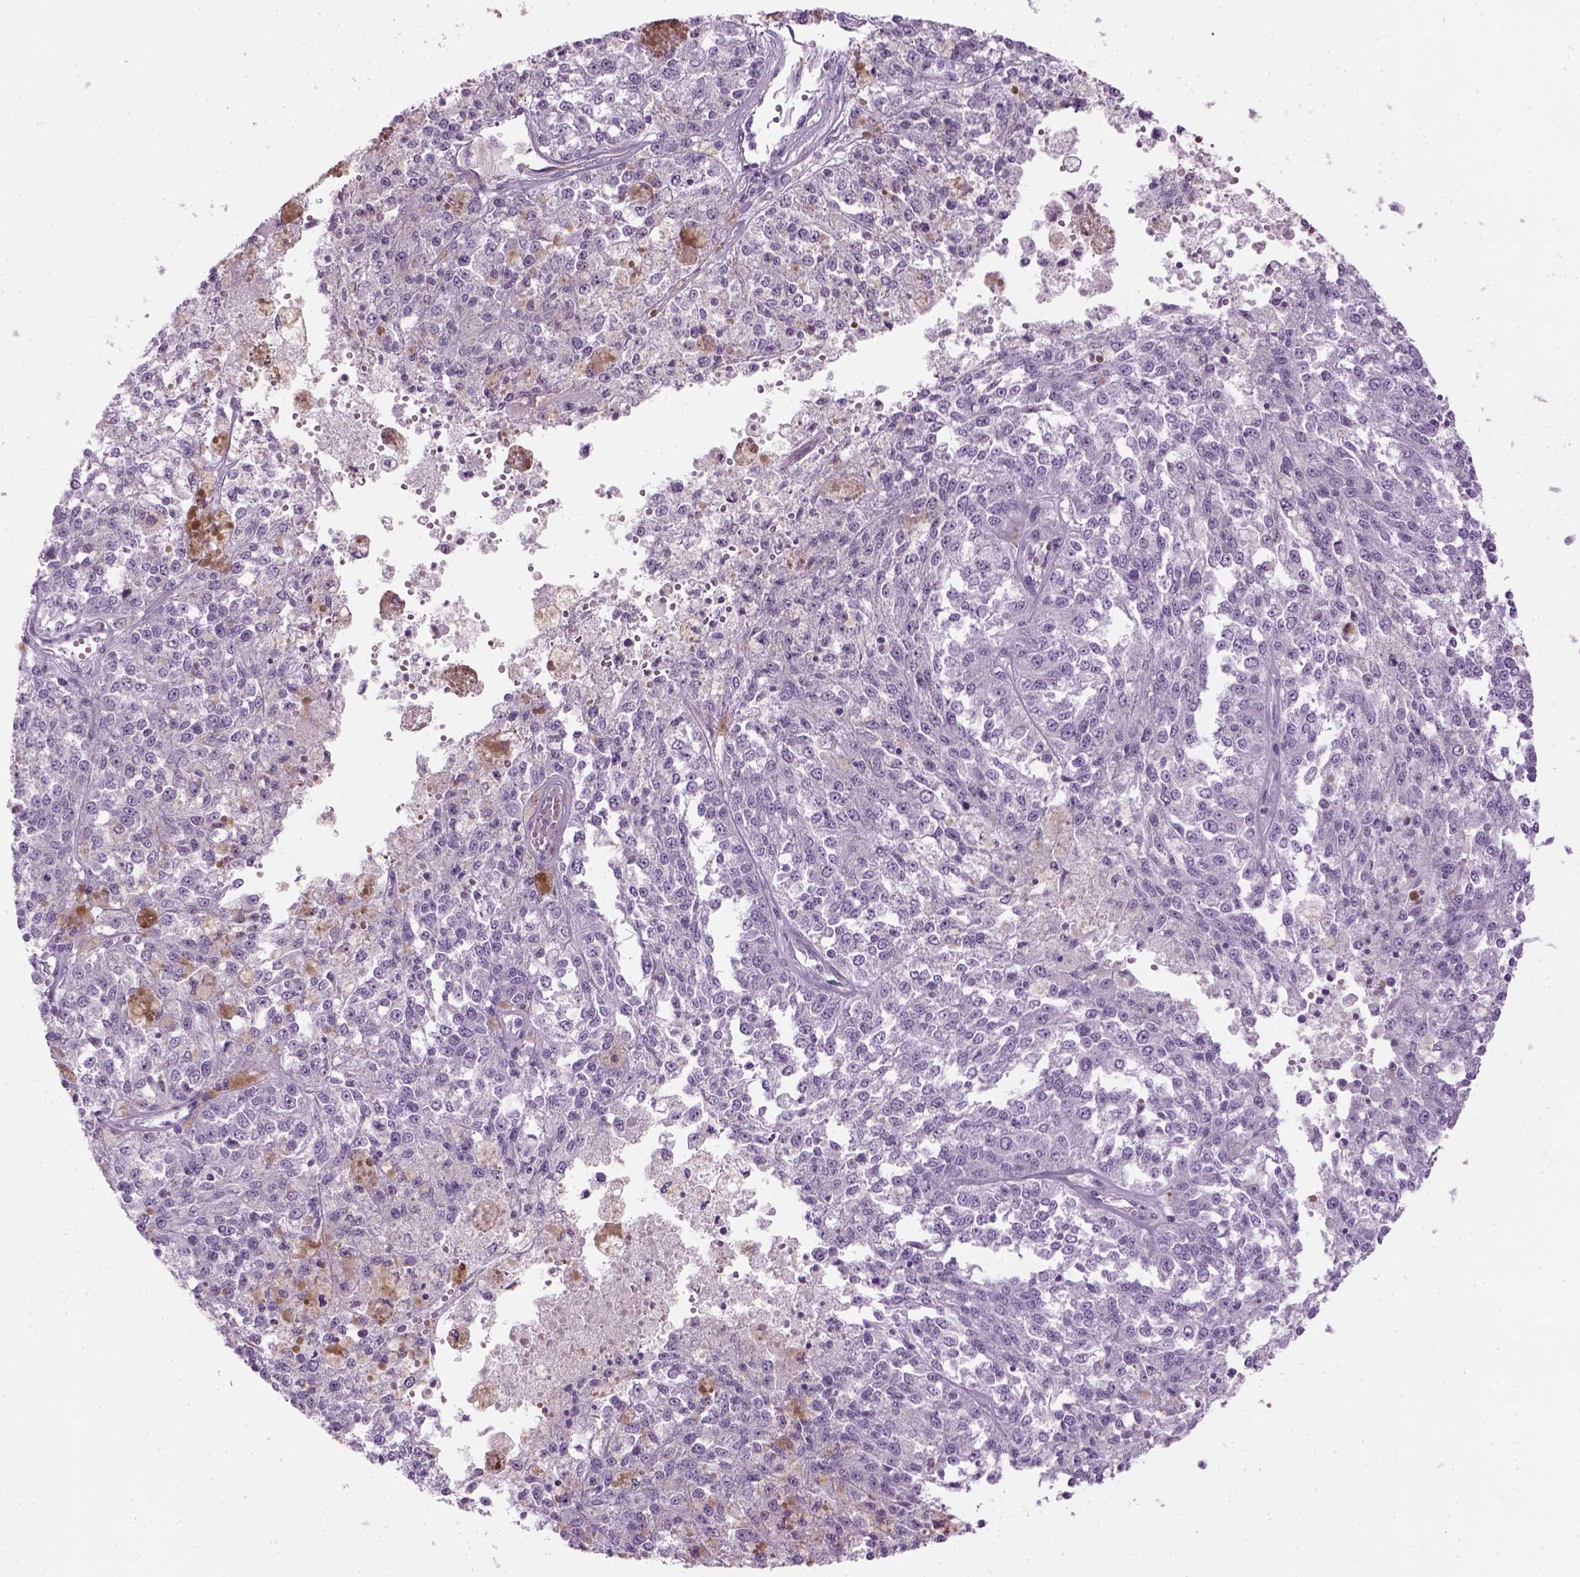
{"staining": {"intensity": "negative", "quantity": "none", "location": "none"}, "tissue": "melanoma", "cell_type": "Tumor cells", "image_type": "cancer", "snomed": [{"axis": "morphology", "description": "Malignant melanoma, Metastatic site"}, {"axis": "topography", "description": "Lymph node"}], "caption": "Human melanoma stained for a protein using IHC exhibits no positivity in tumor cells.", "gene": "CIBAR2", "patient": {"sex": "female", "age": 64}}